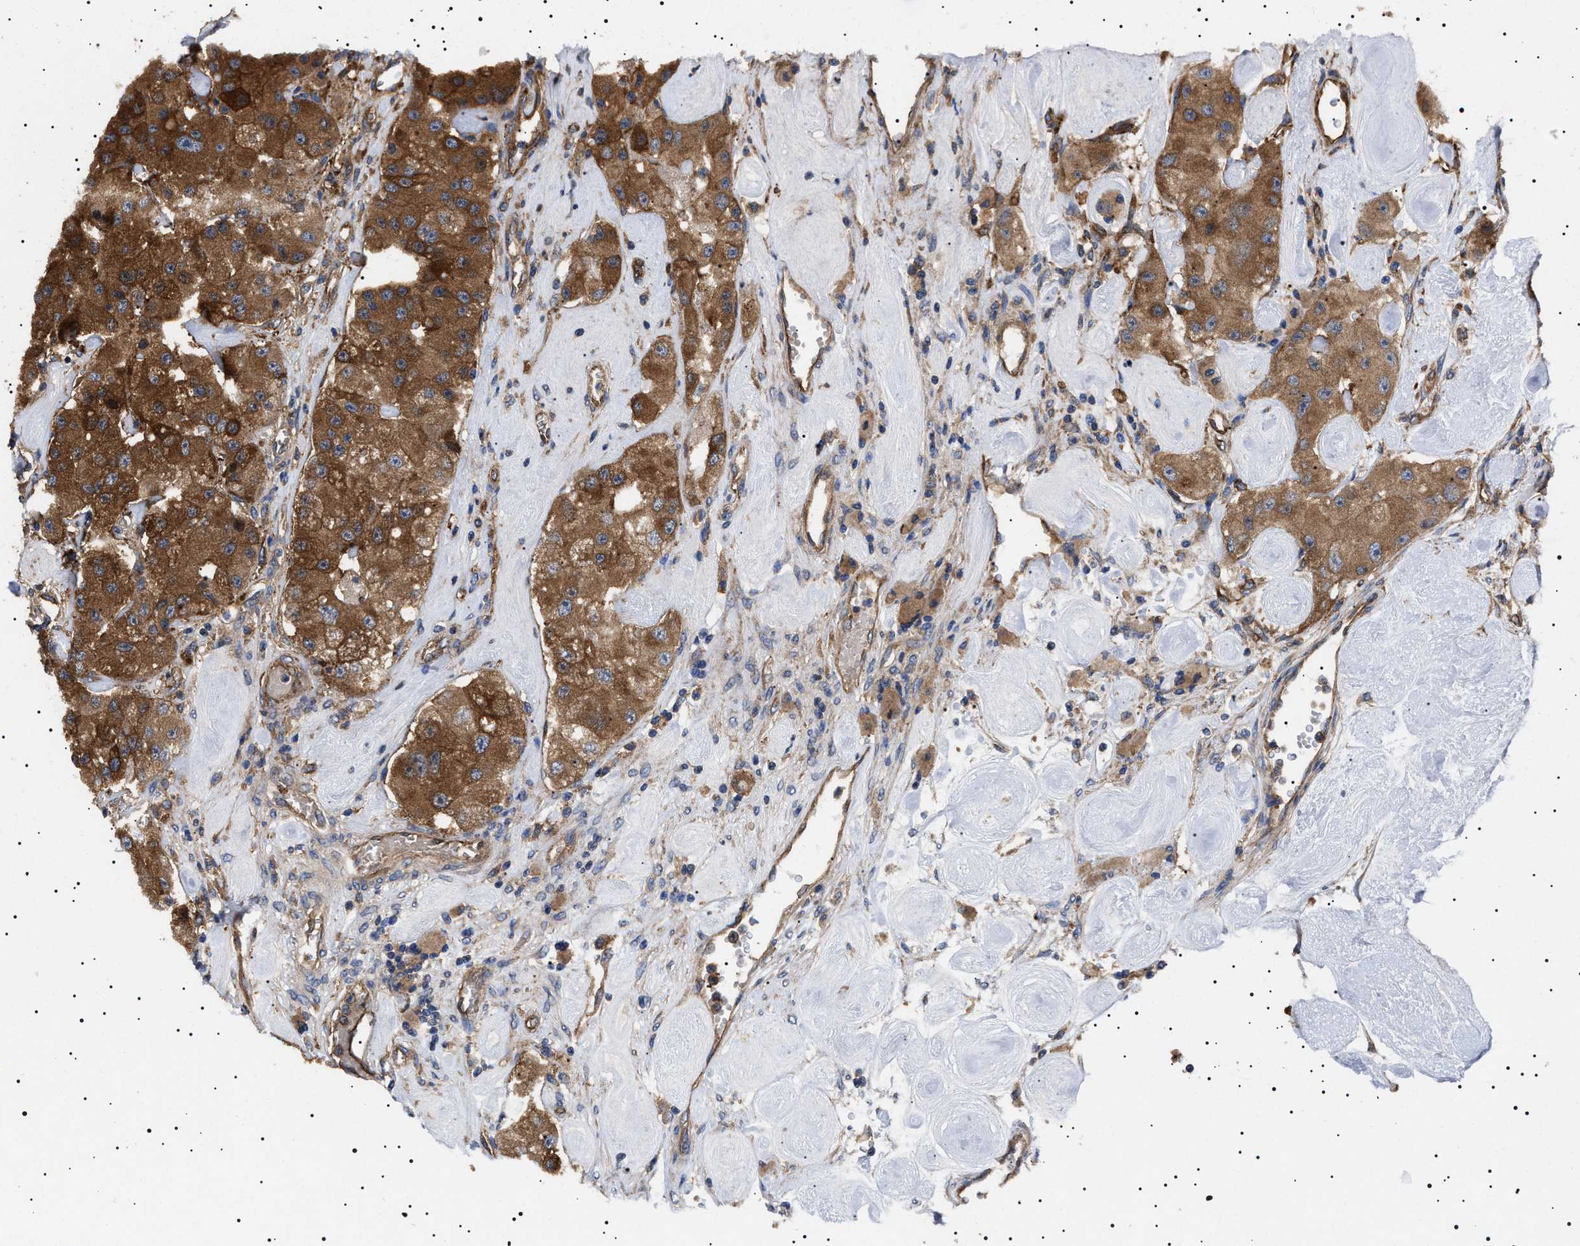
{"staining": {"intensity": "strong", "quantity": ">75%", "location": "cytoplasmic/membranous"}, "tissue": "carcinoid", "cell_type": "Tumor cells", "image_type": "cancer", "snomed": [{"axis": "morphology", "description": "Carcinoid, malignant, NOS"}, {"axis": "topography", "description": "Pancreas"}], "caption": "Immunohistochemical staining of carcinoid shows strong cytoplasmic/membranous protein staining in about >75% of tumor cells. Using DAB (brown) and hematoxylin (blue) stains, captured at high magnification using brightfield microscopy.", "gene": "TPP2", "patient": {"sex": "male", "age": 41}}